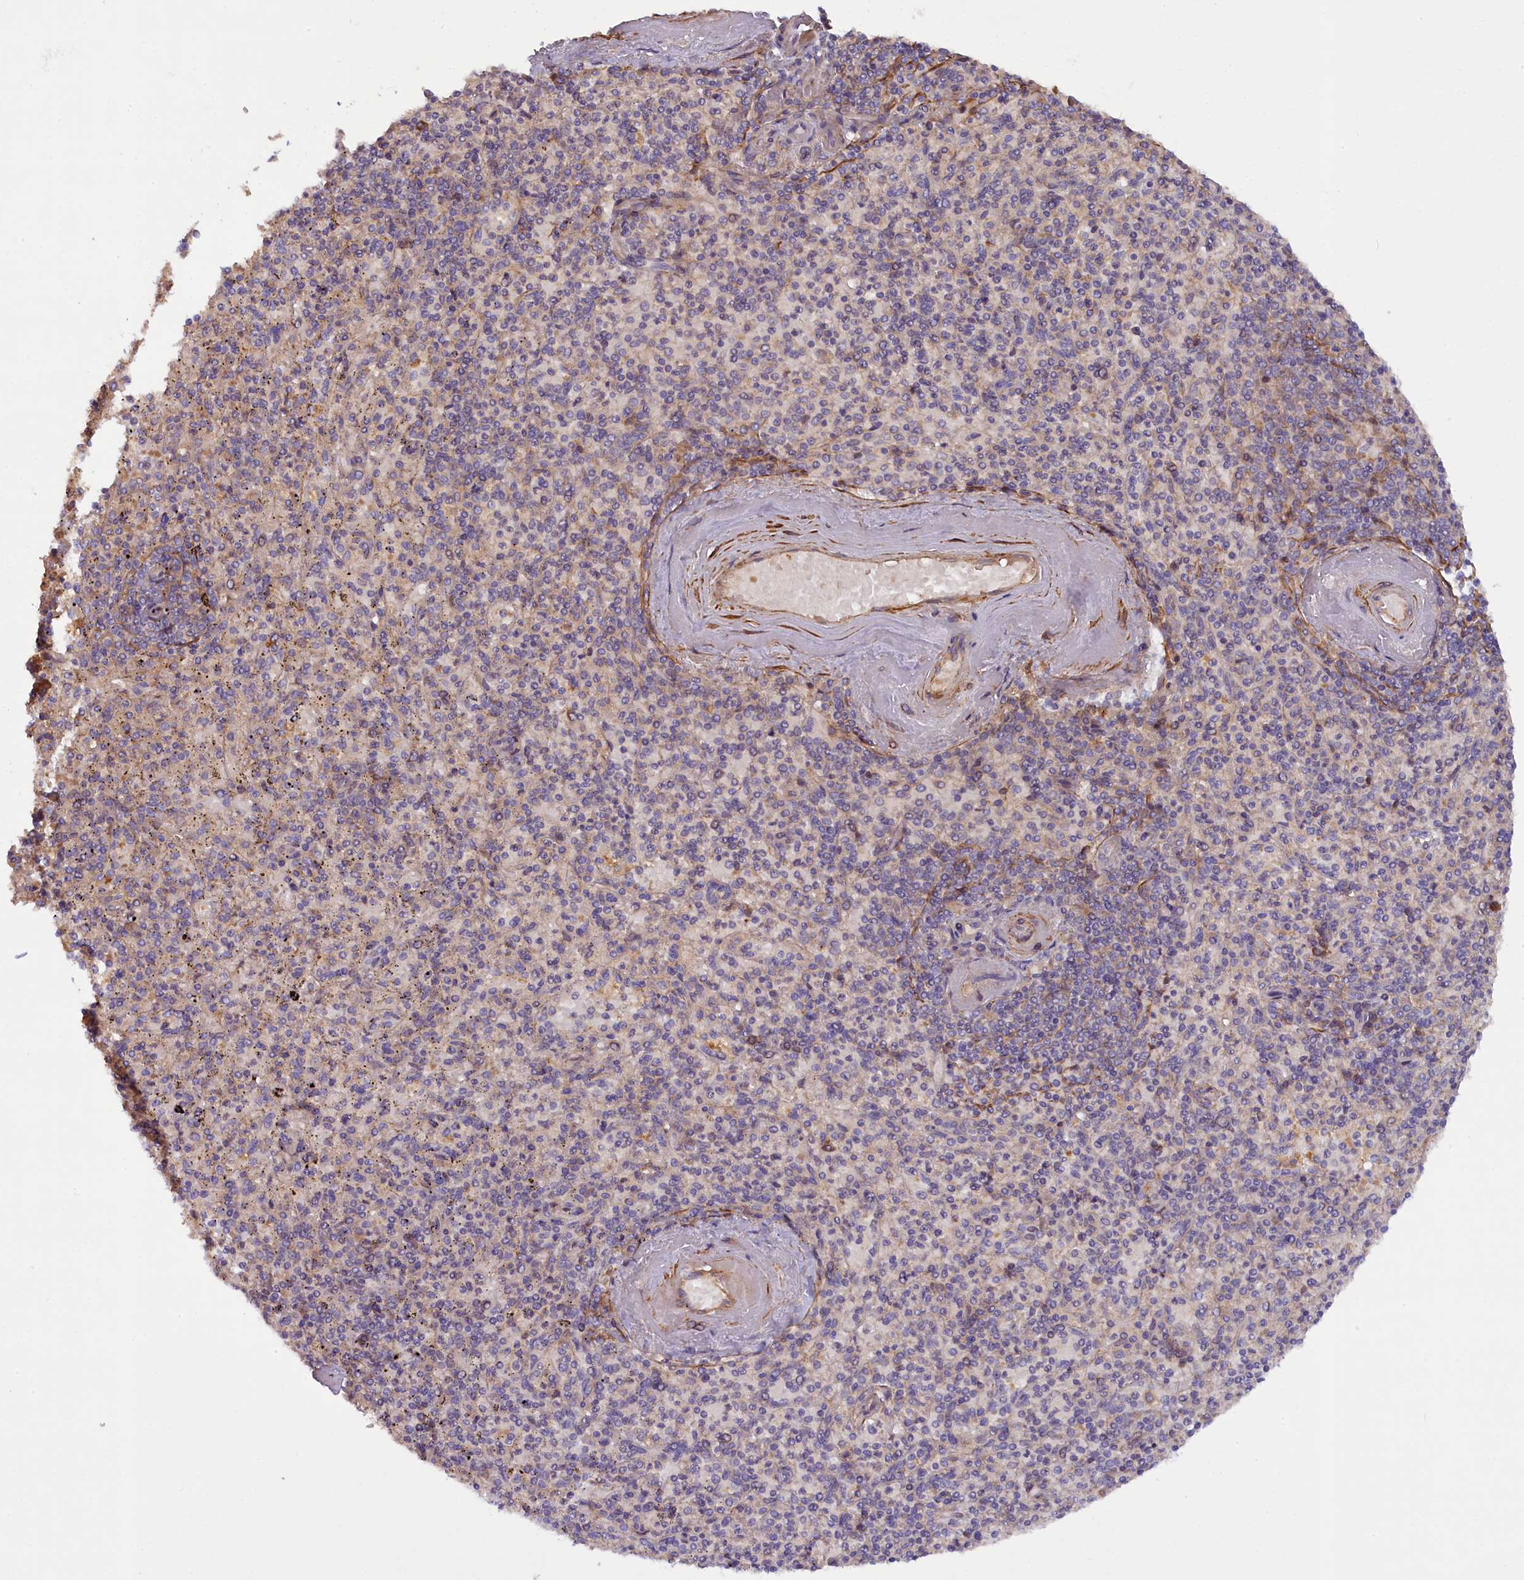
{"staining": {"intensity": "weak", "quantity": "<25%", "location": "cytoplasmic/membranous"}, "tissue": "spleen", "cell_type": "Cells in red pulp", "image_type": "normal", "snomed": [{"axis": "morphology", "description": "Normal tissue, NOS"}, {"axis": "topography", "description": "Spleen"}], "caption": "This histopathology image is of normal spleen stained with IHC to label a protein in brown with the nuclei are counter-stained blue. There is no staining in cells in red pulp. (IHC, brightfield microscopy, high magnification).", "gene": "FUZ", "patient": {"sex": "male", "age": 82}}